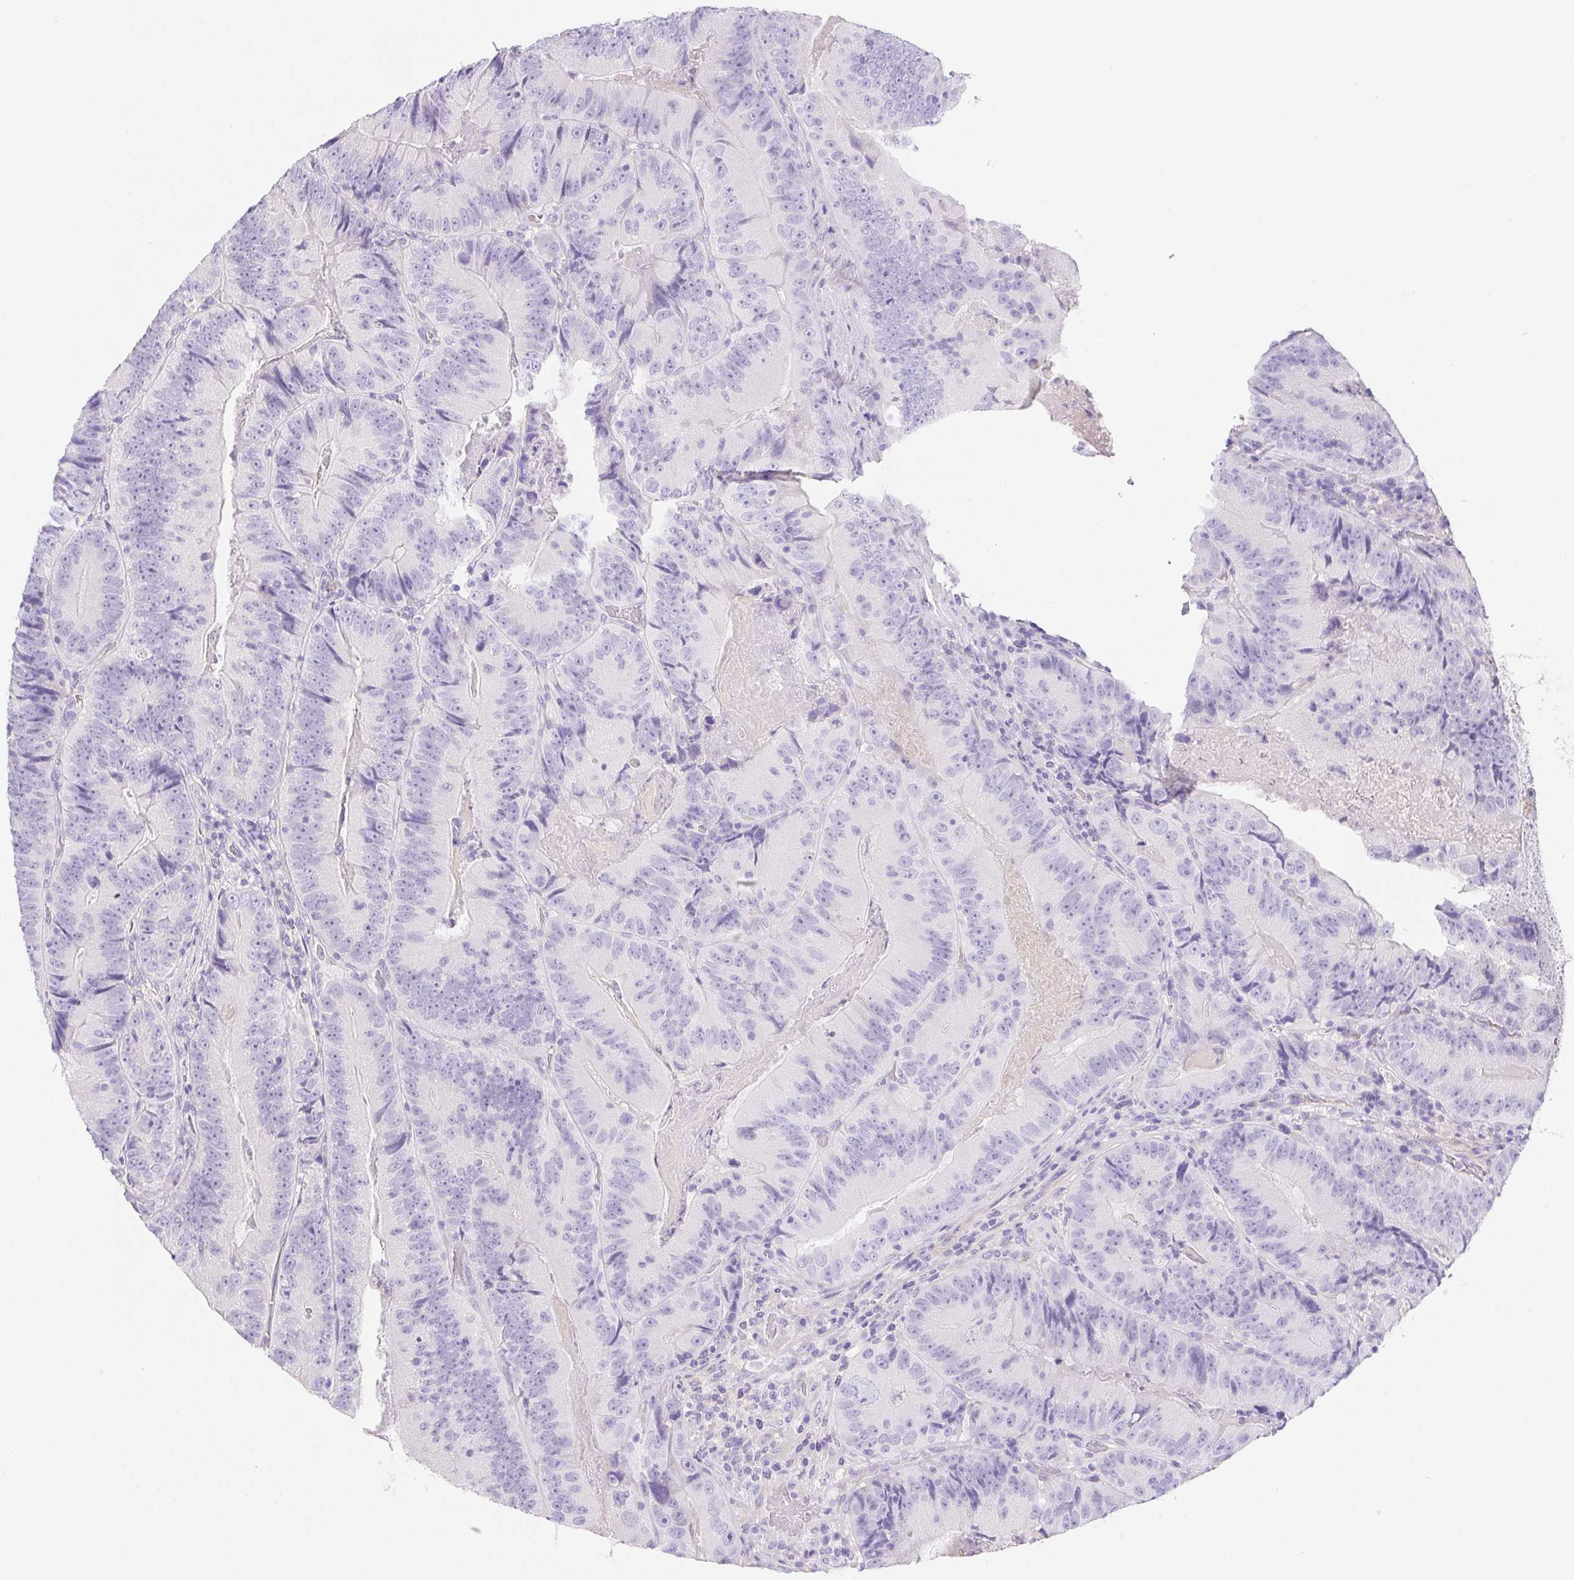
{"staining": {"intensity": "negative", "quantity": "none", "location": "none"}, "tissue": "colorectal cancer", "cell_type": "Tumor cells", "image_type": "cancer", "snomed": [{"axis": "morphology", "description": "Adenocarcinoma, NOS"}, {"axis": "topography", "description": "Colon"}], "caption": "Colorectal cancer was stained to show a protein in brown. There is no significant staining in tumor cells.", "gene": "PNLIP", "patient": {"sex": "female", "age": 86}}